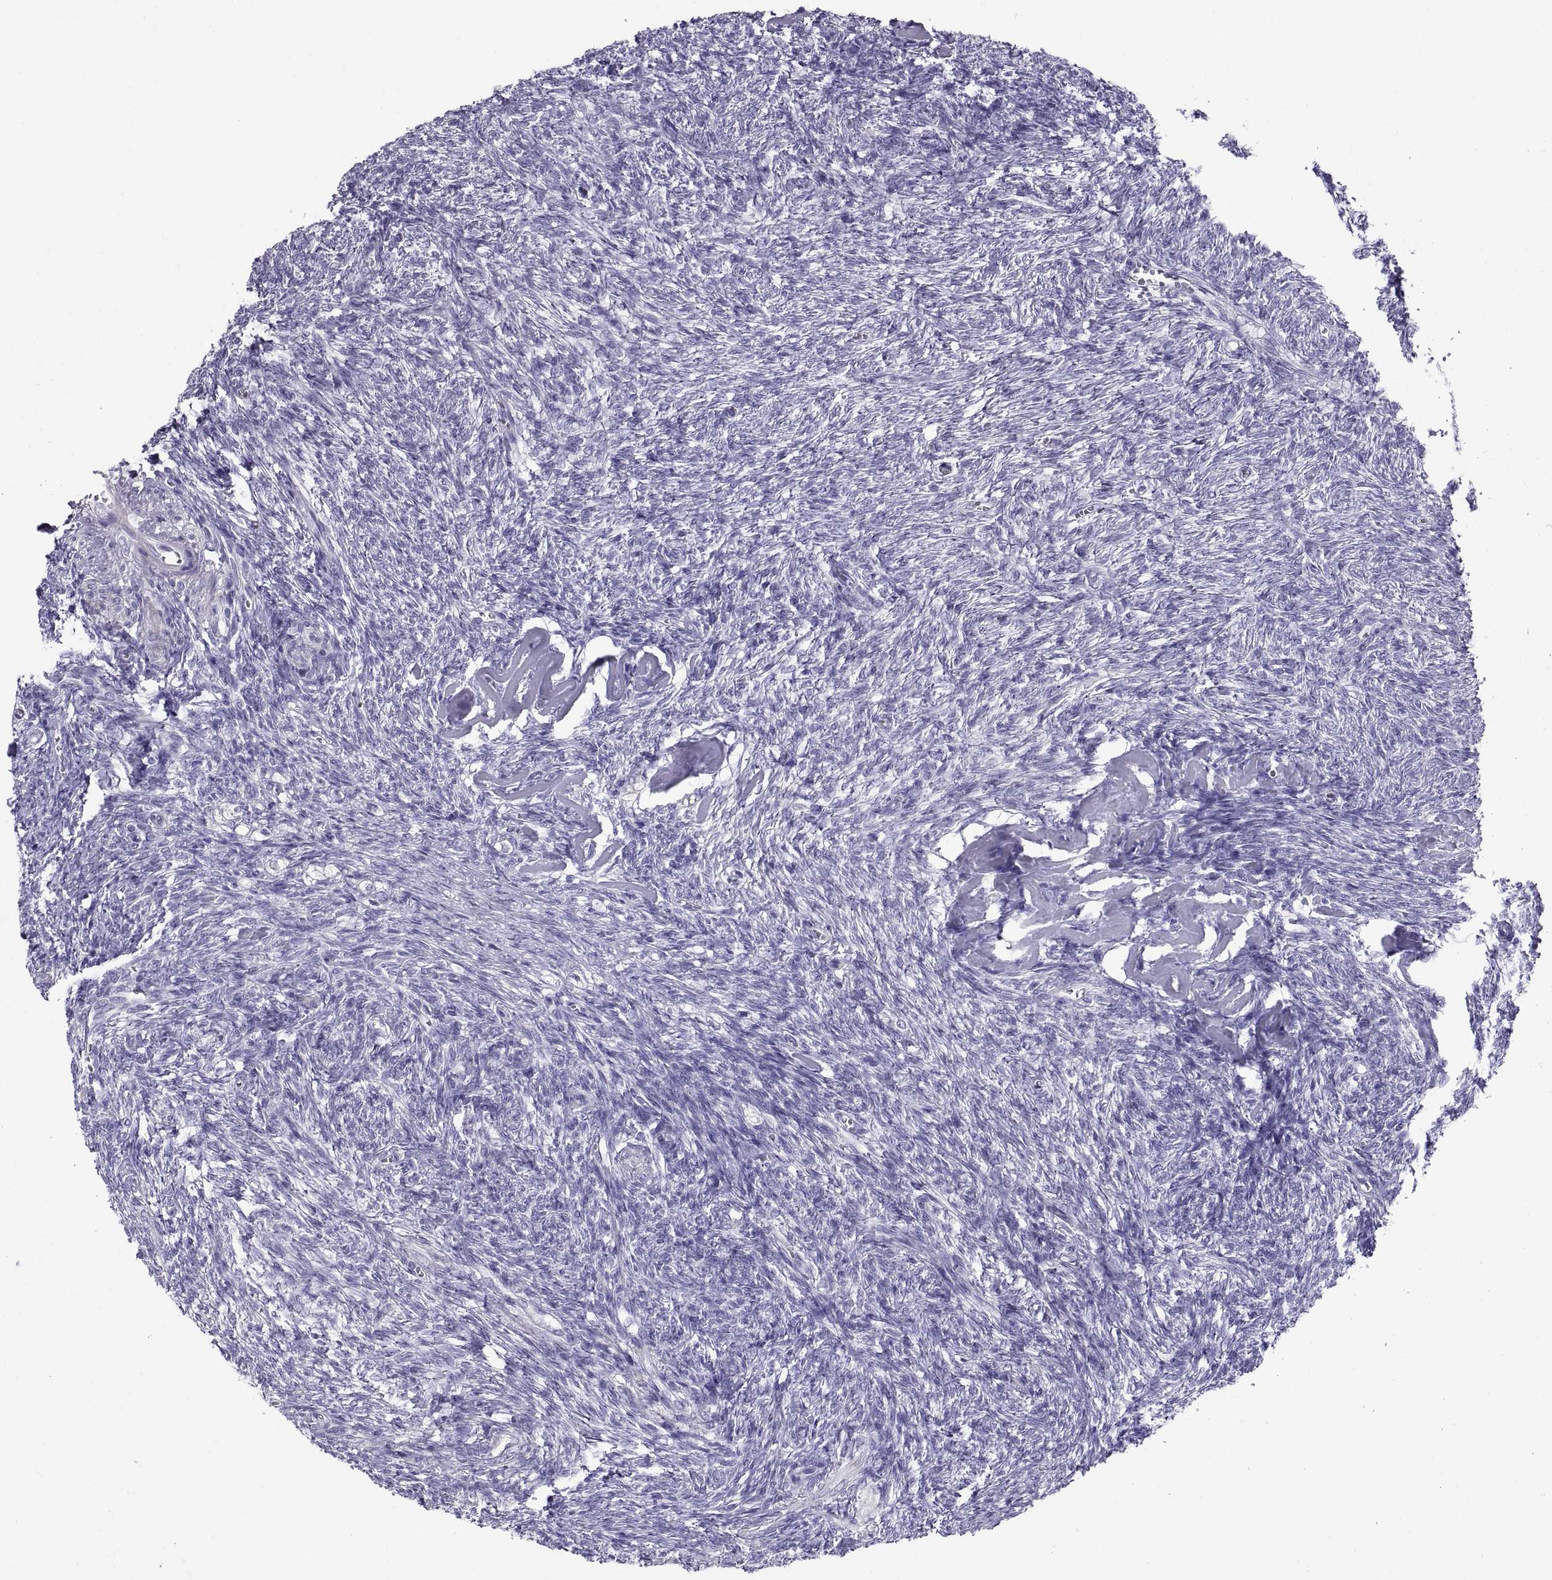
{"staining": {"intensity": "negative", "quantity": "none", "location": "none"}, "tissue": "ovary", "cell_type": "Follicle cells", "image_type": "normal", "snomed": [{"axis": "morphology", "description": "Normal tissue, NOS"}, {"axis": "topography", "description": "Ovary"}], "caption": "This is a micrograph of immunohistochemistry (IHC) staining of benign ovary, which shows no expression in follicle cells.", "gene": "RGS20", "patient": {"sex": "female", "age": 43}}